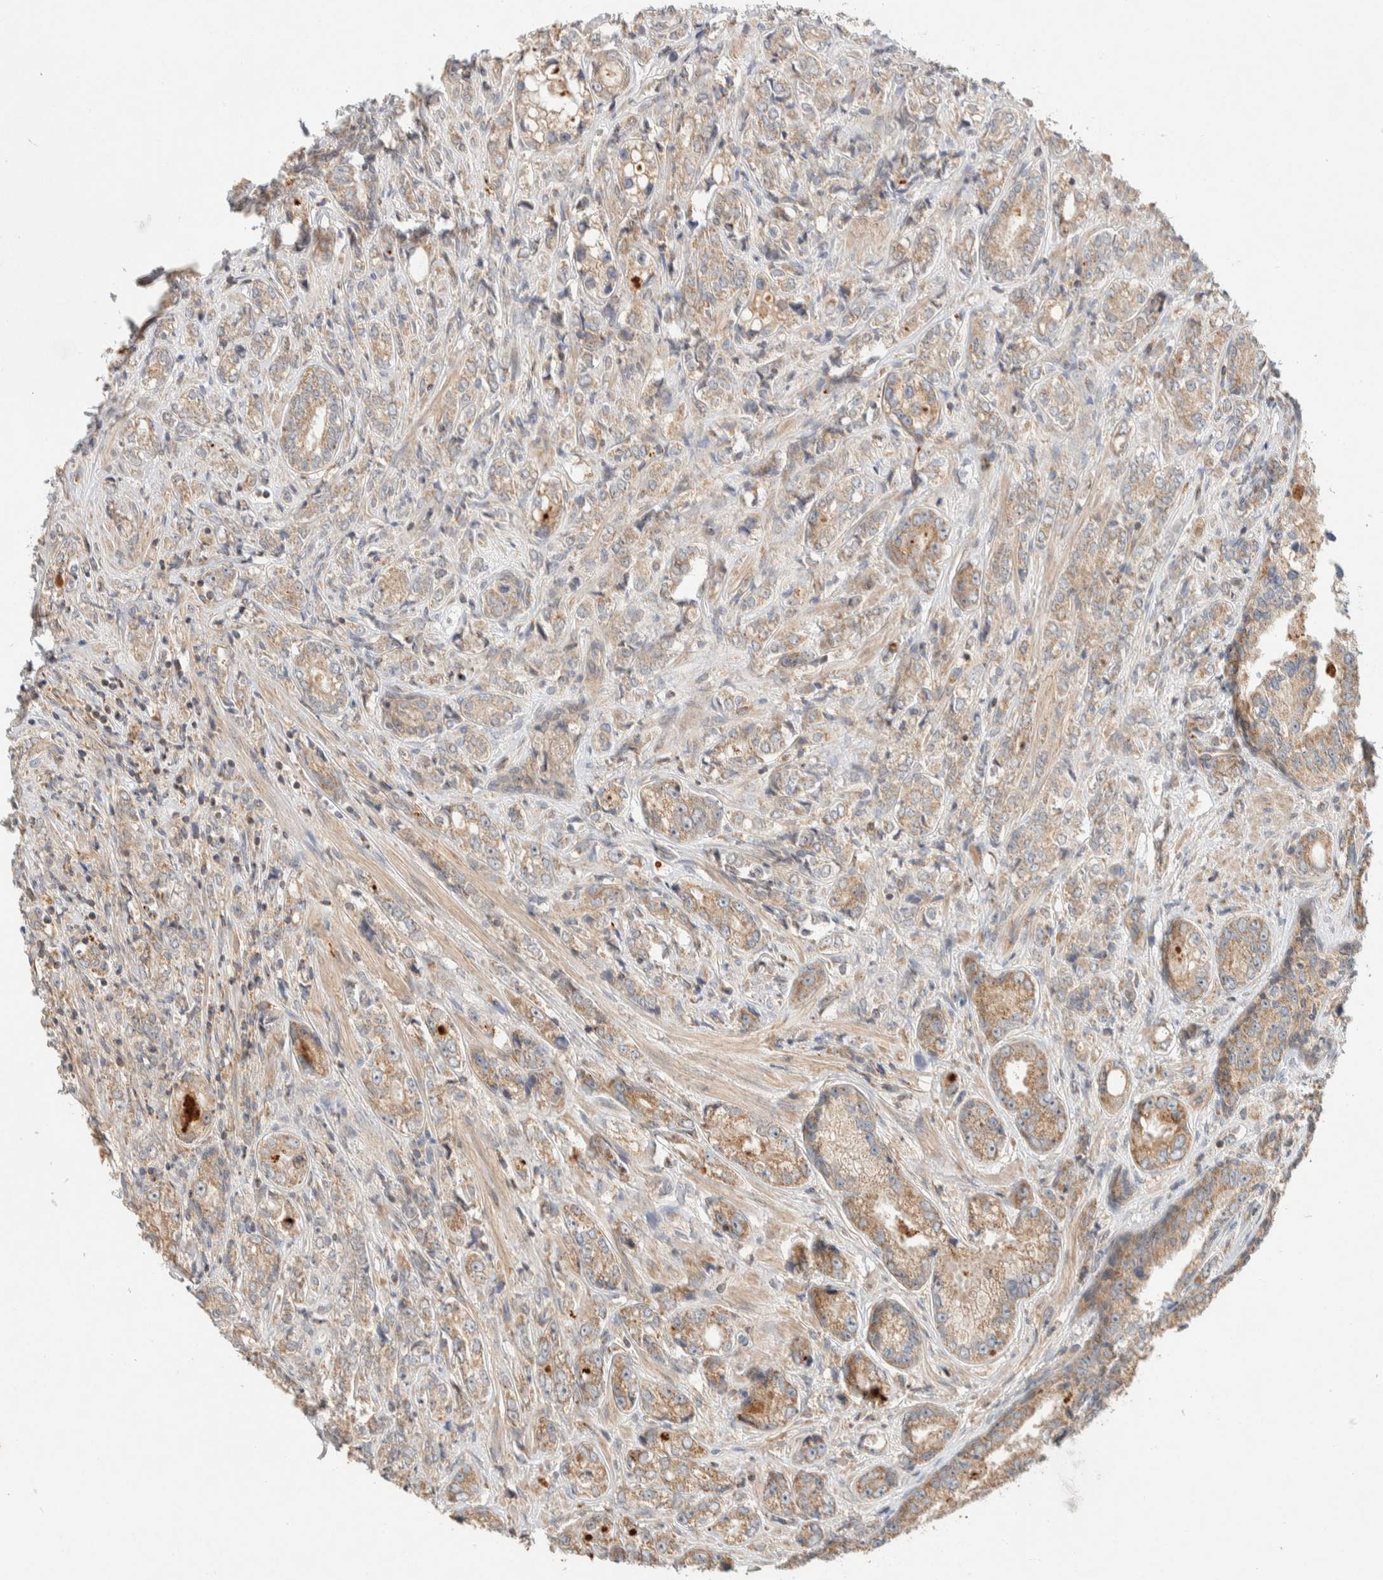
{"staining": {"intensity": "moderate", "quantity": ">75%", "location": "cytoplasmic/membranous"}, "tissue": "prostate cancer", "cell_type": "Tumor cells", "image_type": "cancer", "snomed": [{"axis": "morphology", "description": "Adenocarcinoma, High grade"}, {"axis": "topography", "description": "Prostate"}], "caption": "Human prostate cancer (adenocarcinoma (high-grade)) stained for a protein (brown) displays moderate cytoplasmic/membranous positive staining in approximately >75% of tumor cells.", "gene": "KIF9", "patient": {"sex": "male", "age": 61}}